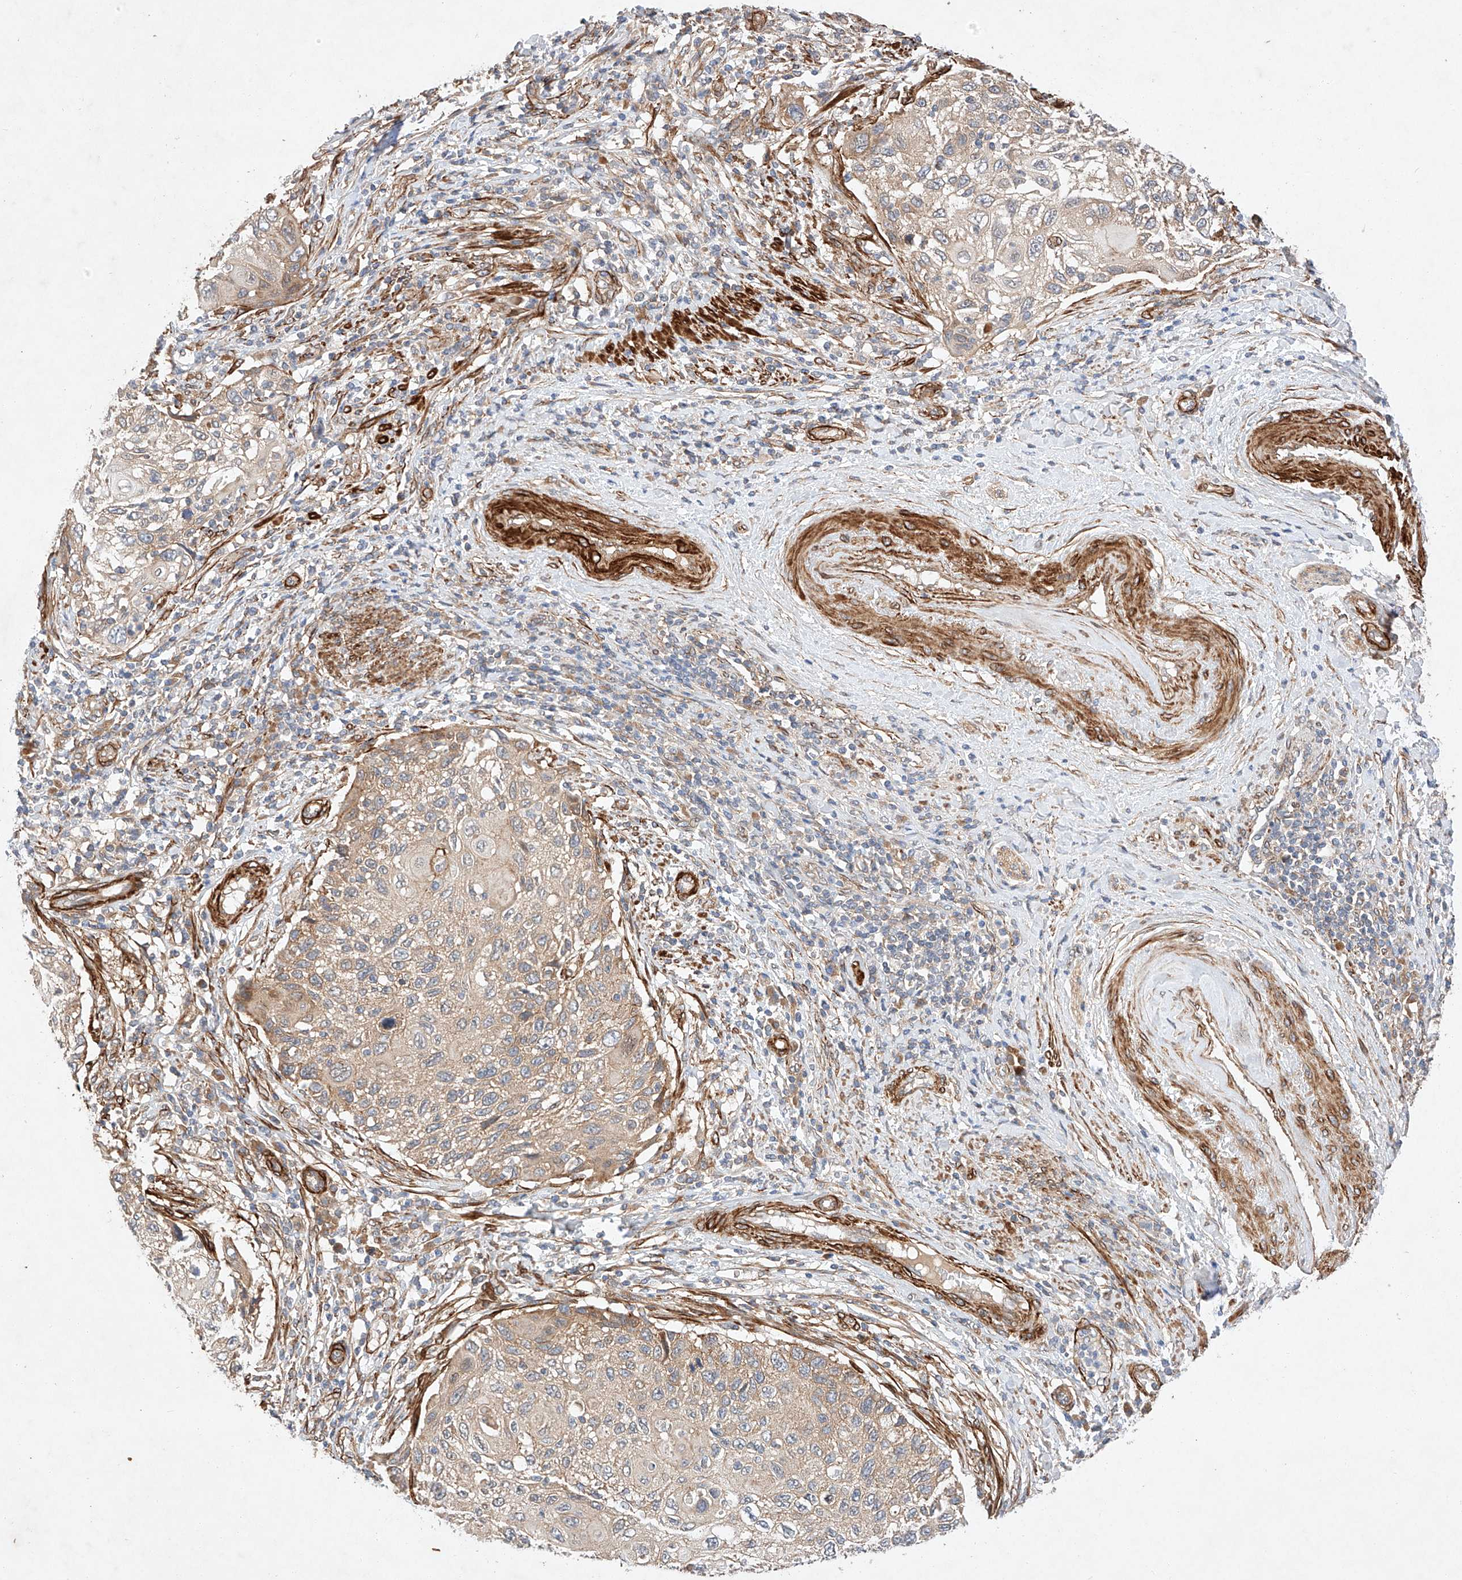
{"staining": {"intensity": "moderate", "quantity": ">75%", "location": "cytoplasmic/membranous"}, "tissue": "cervical cancer", "cell_type": "Tumor cells", "image_type": "cancer", "snomed": [{"axis": "morphology", "description": "Squamous cell carcinoma, NOS"}, {"axis": "topography", "description": "Cervix"}], "caption": "Cervical cancer stained with DAB immunohistochemistry exhibits medium levels of moderate cytoplasmic/membranous positivity in about >75% of tumor cells. (Stains: DAB in brown, nuclei in blue, Microscopy: brightfield microscopy at high magnification).", "gene": "RAB23", "patient": {"sex": "female", "age": 70}}